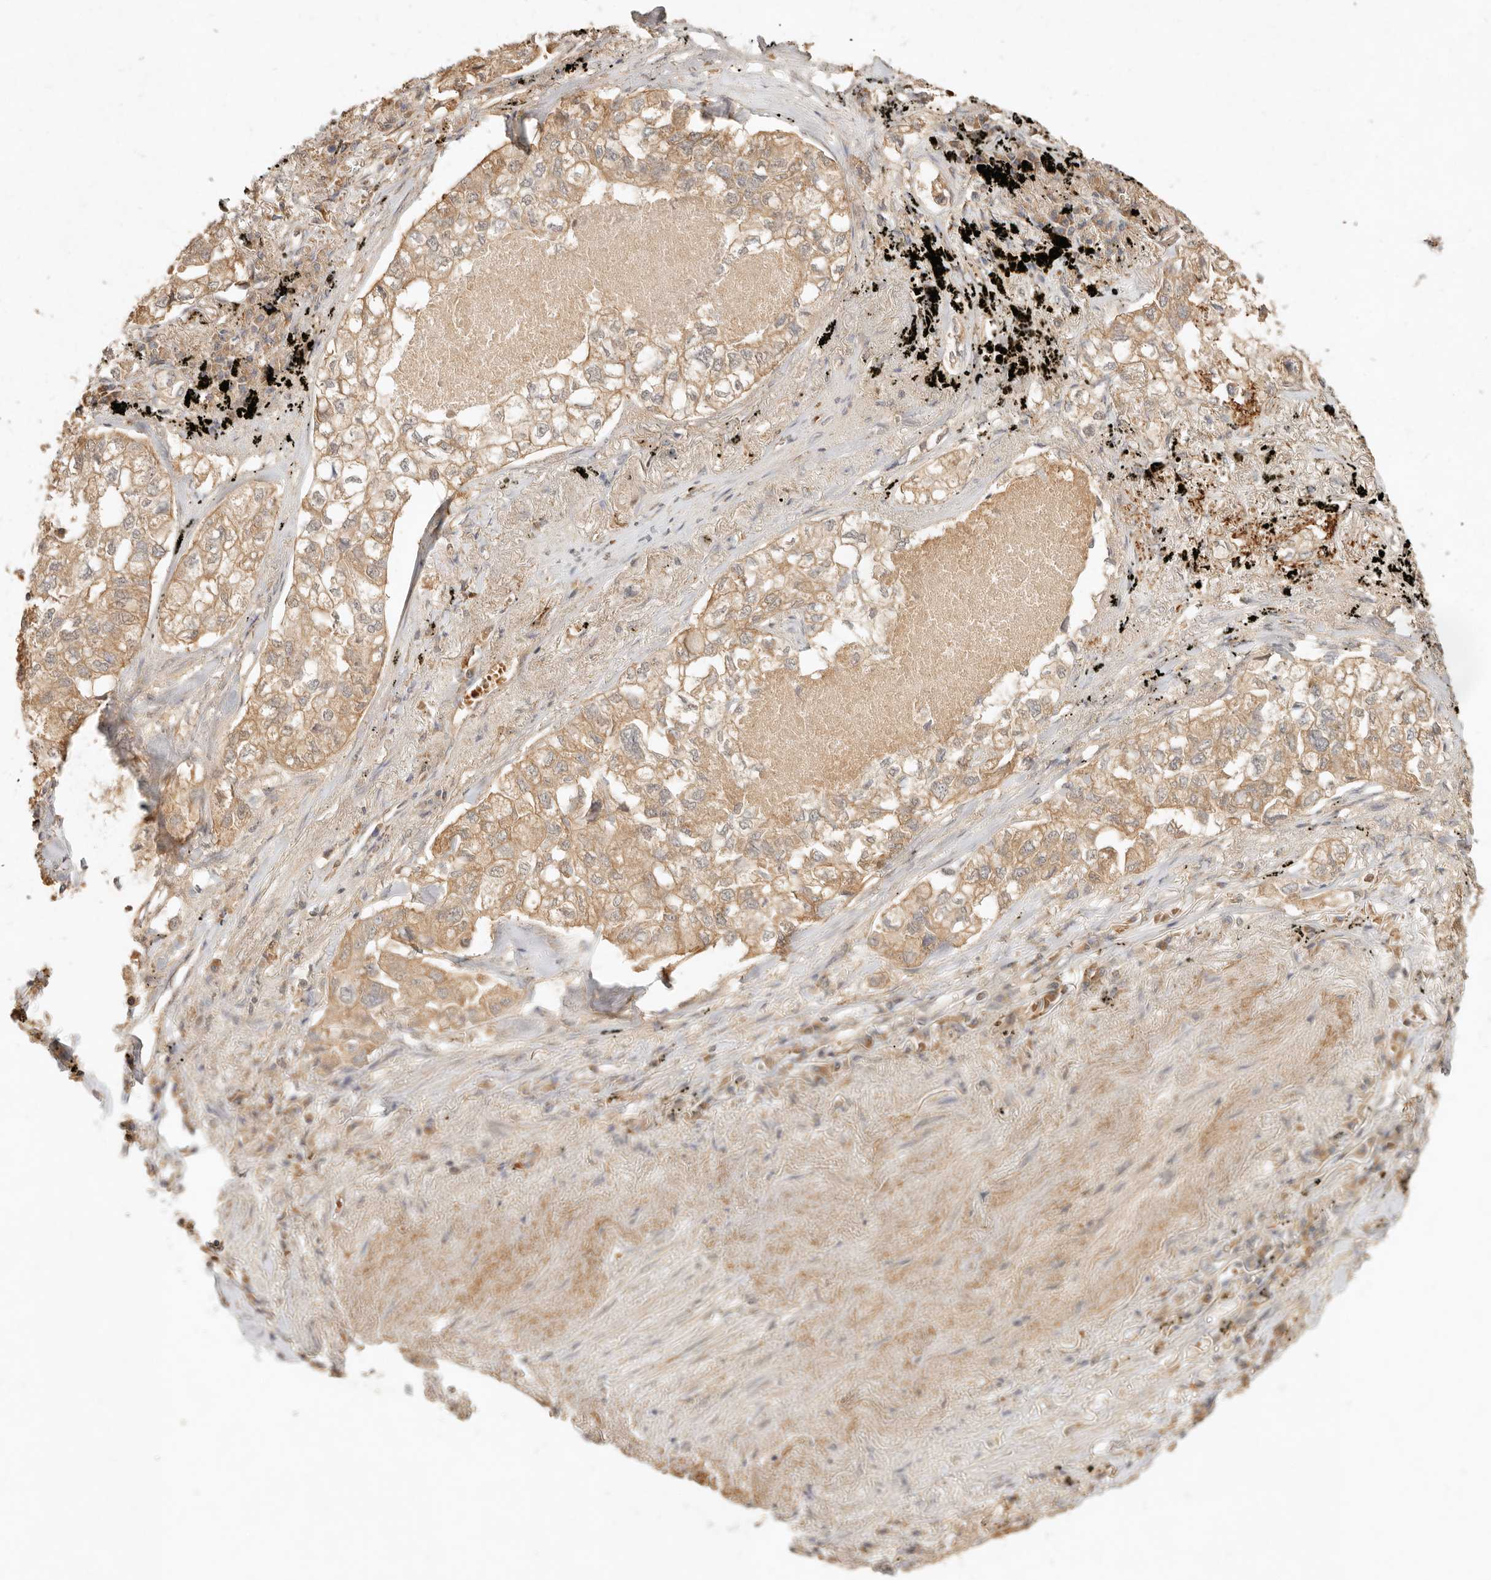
{"staining": {"intensity": "moderate", "quantity": ">75%", "location": "cytoplasmic/membranous"}, "tissue": "lung cancer", "cell_type": "Tumor cells", "image_type": "cancer", "snomed": [{"axis": "morphology", "description": "Adenocarcinoma, NOS"}, {"axis": "topography", "description": "Lung"}], "caption": "This photomicrograph reveals immunohistochemistry (IHC) staining of lung adenocarcinoma, with medium moderate cytoplasmic/membranous expression in about >75% of tumor cells.", "gene": "FREM2", "patient": {"sex": "male", "age": 65}}